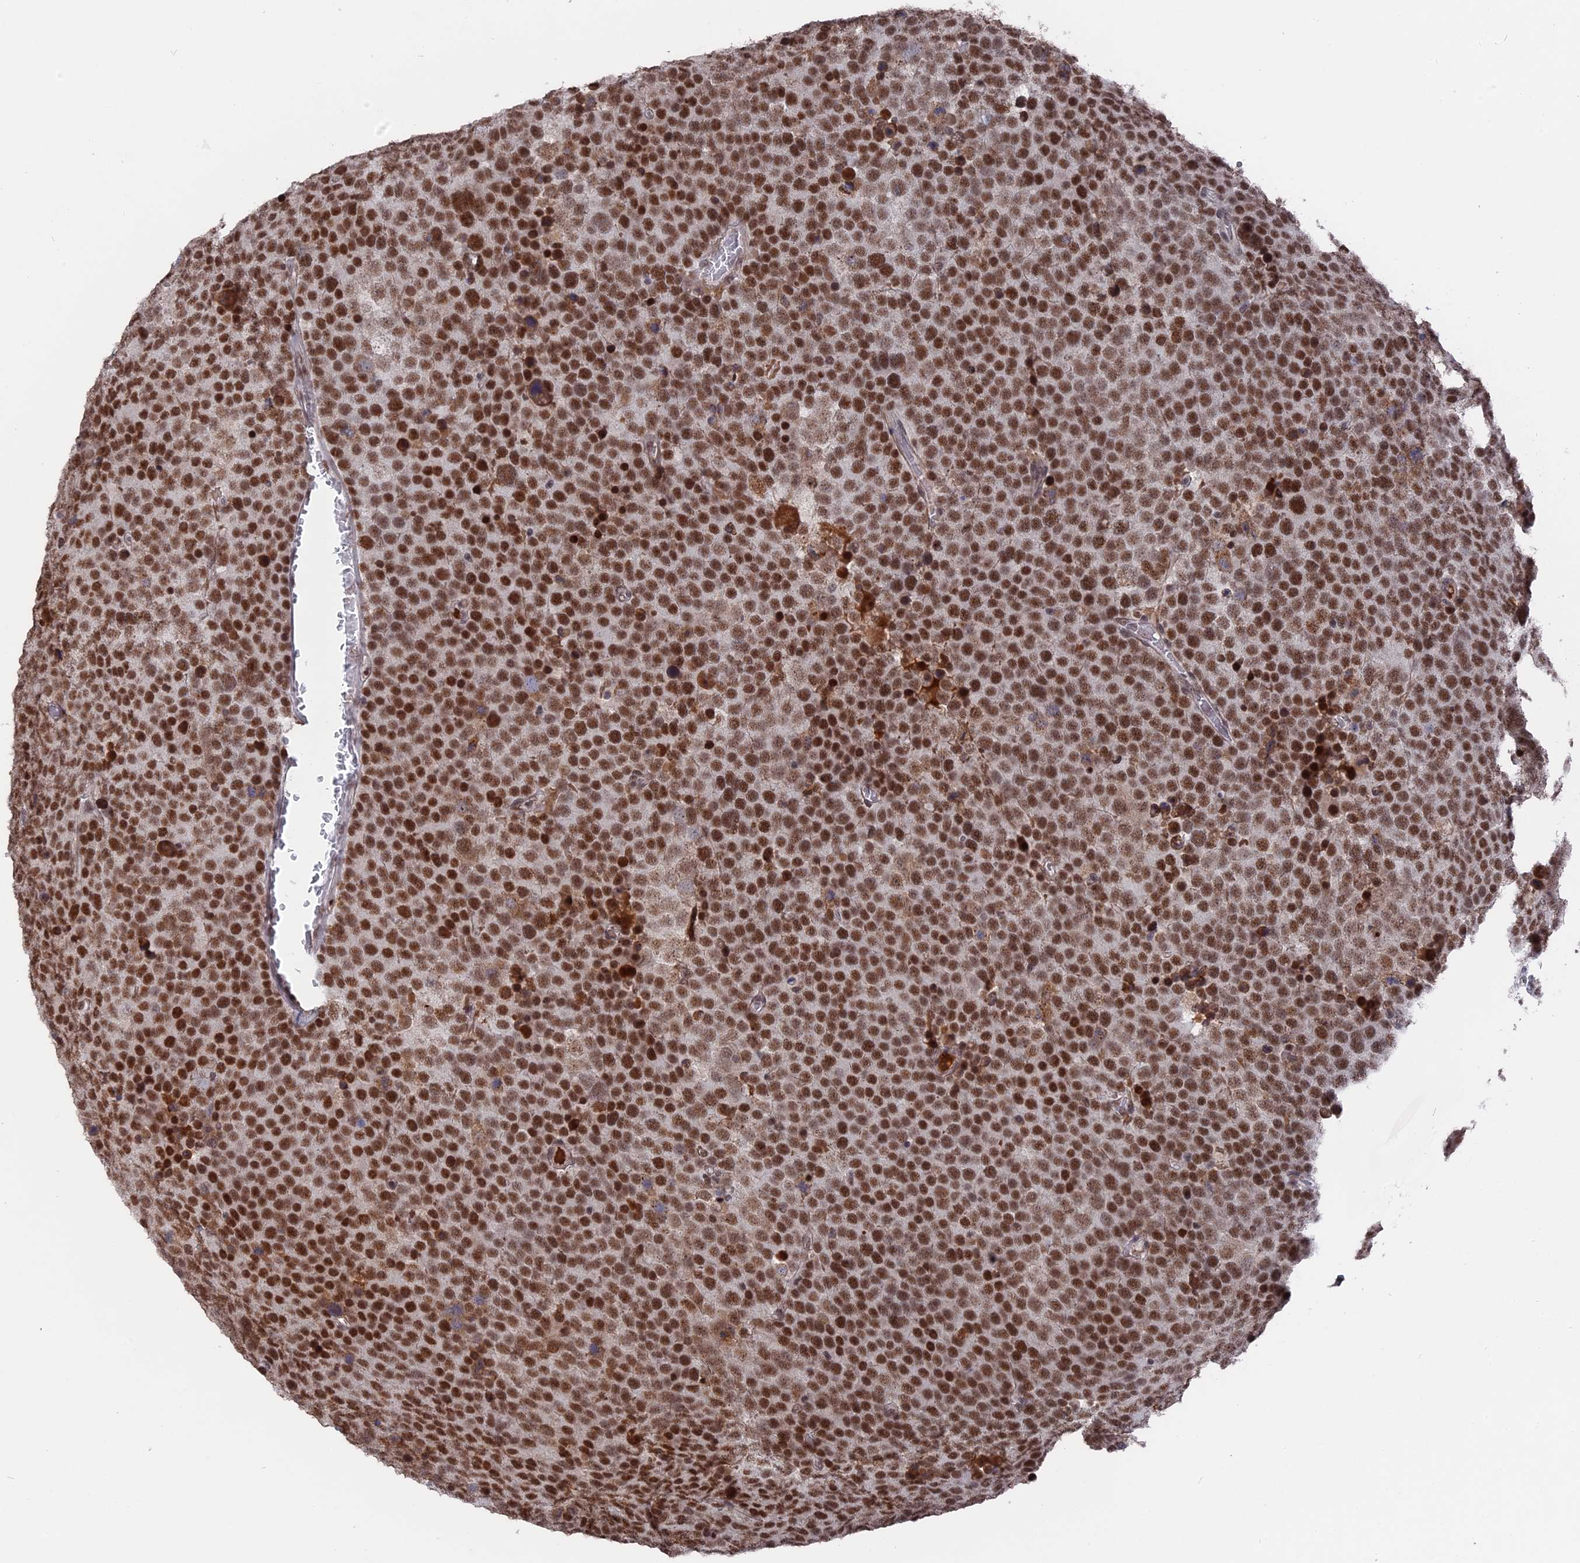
{"staining": {"intensity": "moderate", "quantity": ">75%", "location": "nuclear"}, "tissue": "testis cancer", "cell_type": "Tumor cells", "image_type": "cancer", "snomed": [{"axis": "morphology", "description": "Seminoma, NOS"}, {"axis": "topography", "description": "Testis"}], "caption": "Immunohistochemistry (IHC) (DAB) staining of testis cancer (seminoma) shows moderate nuclear protein expression in approximately >75% of tumor cells.", "gene": "SF3A2", "patient": {"sex": "male", "age": 71}}